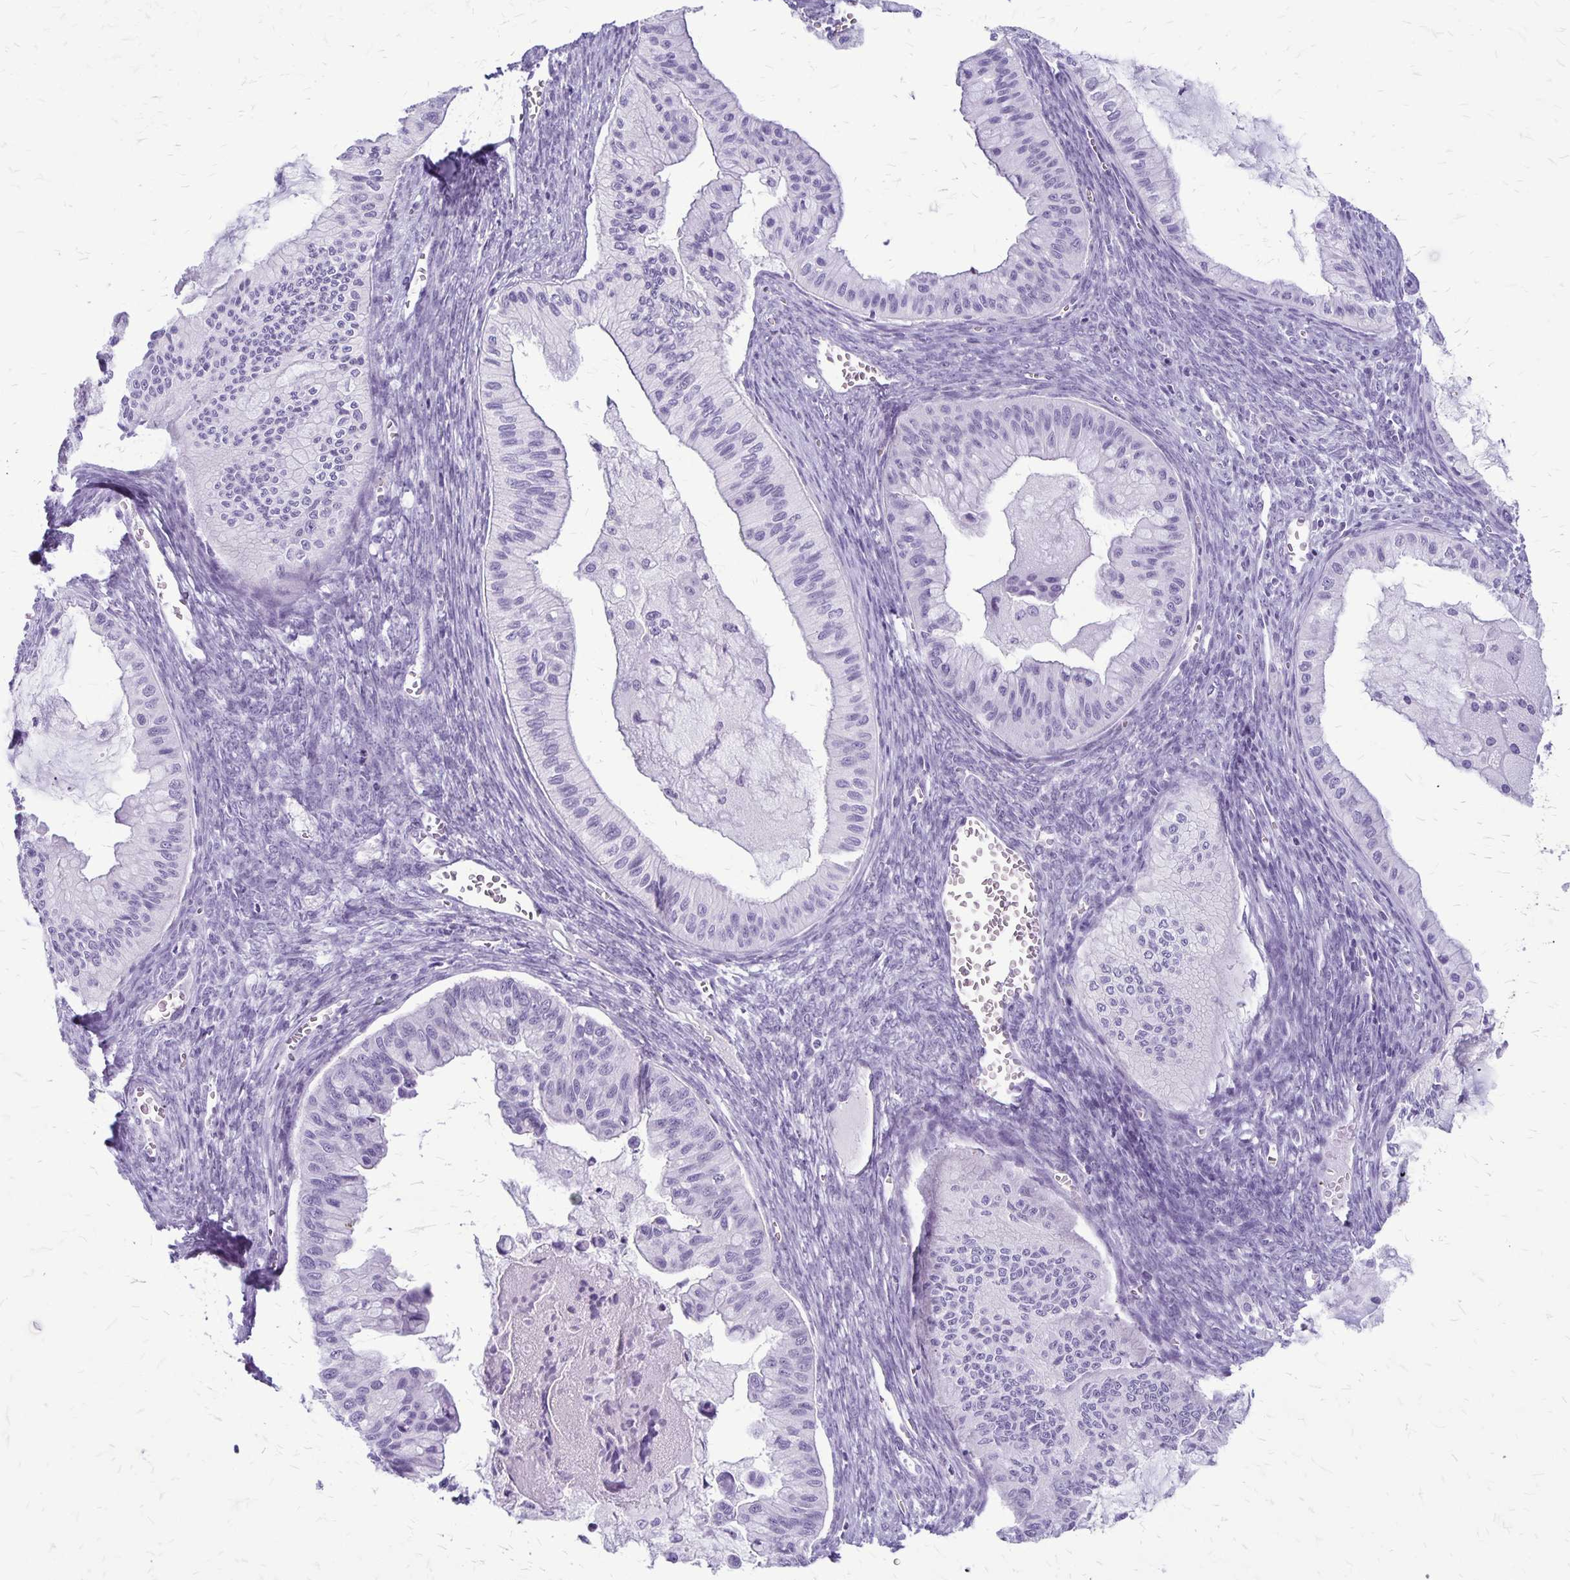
{"staining": {"intensity": "negative", "quantity": "none", "location": "none"}, "tissue": "ovarian cancer", "cell_type": "Tumor cells", "image_type": "cancer", "snomed": [{"axis": "morphology", "description": "Cystadenocarcinoma, mucinous, NOS"}, {"axis": "topography", "description": "Ovary"}], "caption": "The photomicrograph exhibits no significant positivity in tumor cells of ovarian mucinous cystadenocarcinoma.", "gene": "RTN1", "patient": {"sex": "female", "age": 72}}